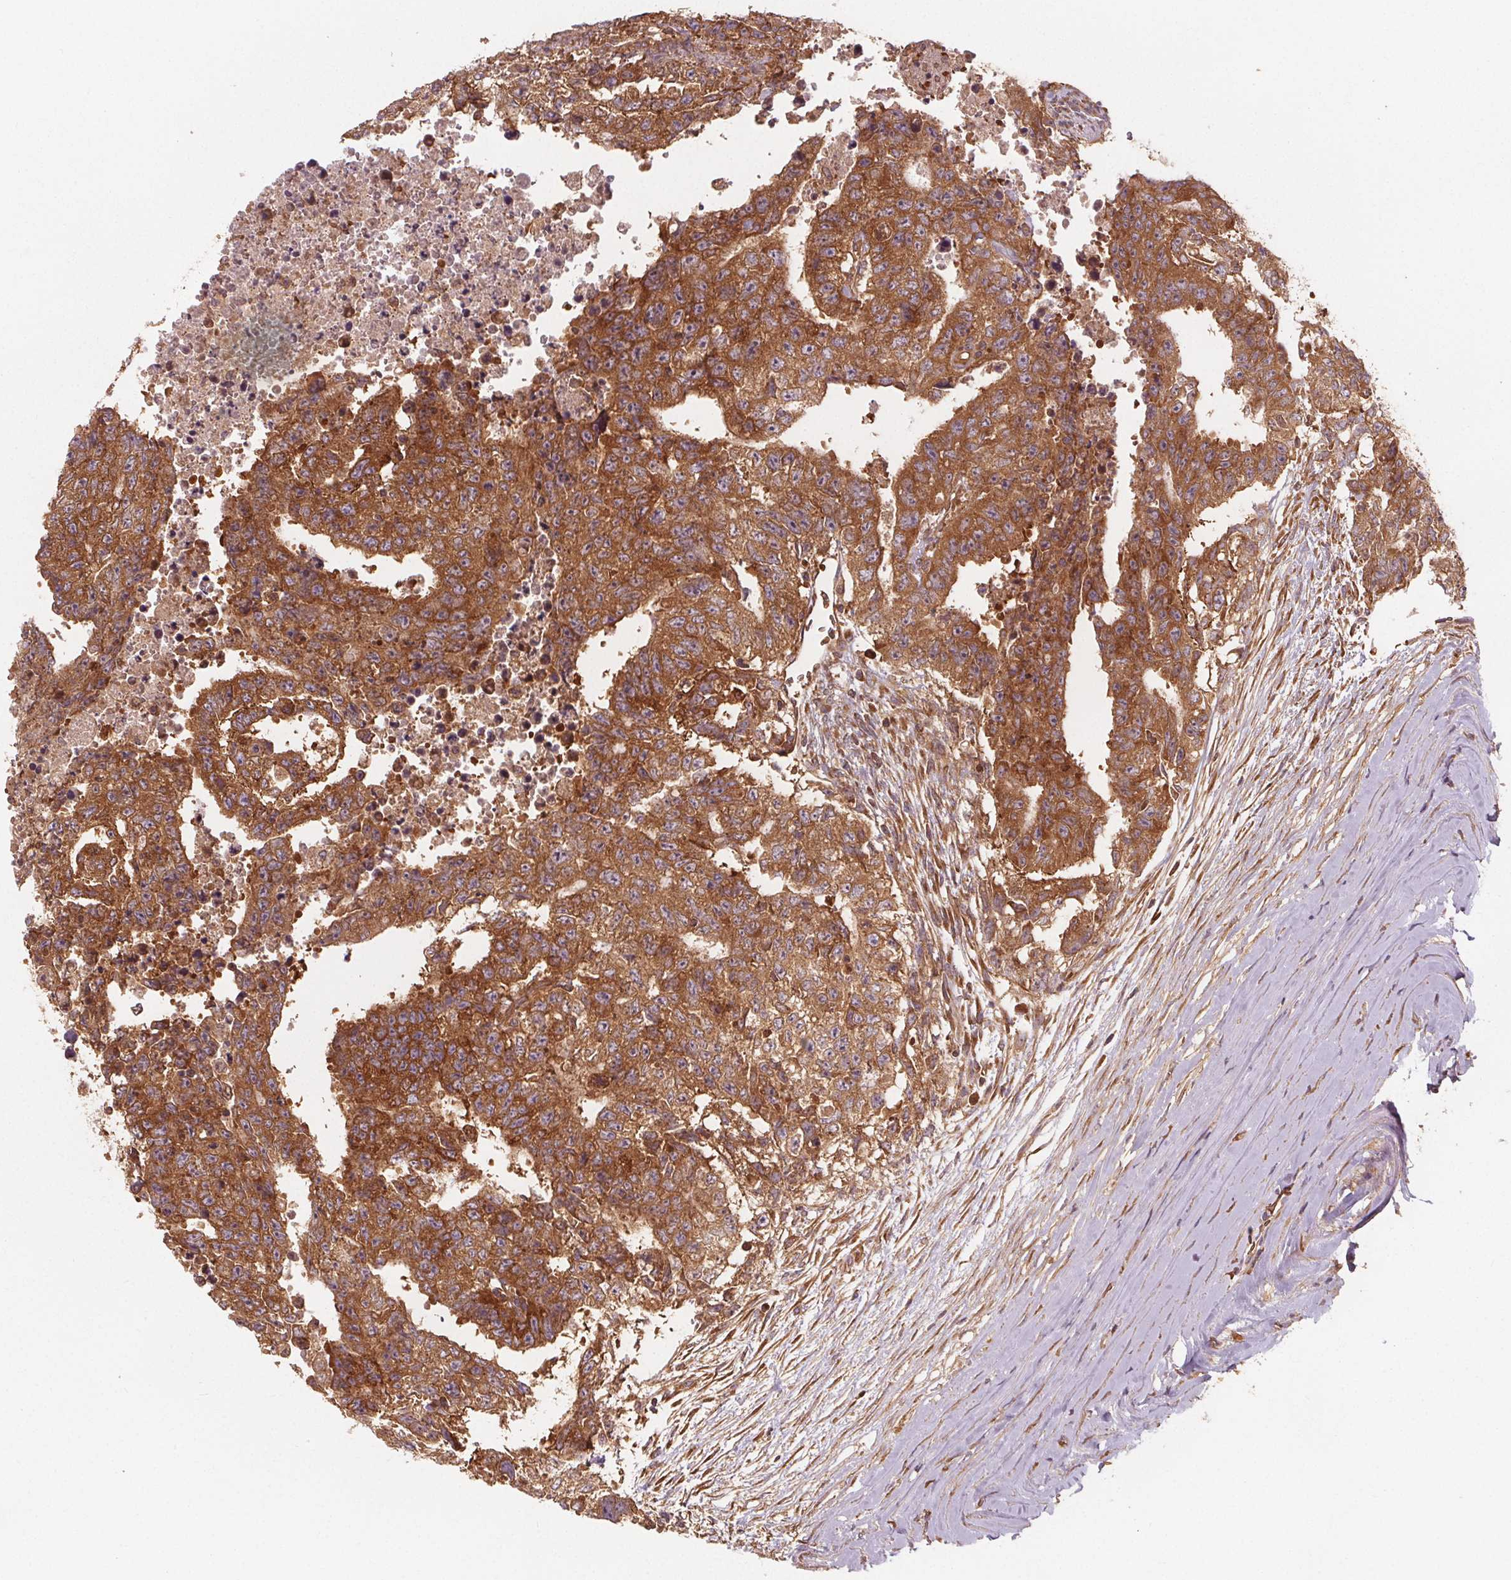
{"staining": {"intensity": "moderate", "quantity": ">75%", "location": "cytoplasmic/membranous"}, "tissue": "testis cancer", "cell_type": "Tumor cells", "image_type": "cancer", "snomed": [{"axis": "morphology", "description": "Carcinoma, Embryonal, NOS"}, {"axis": "topography", "description": "Testis"}], "caption": "Immunohistochemical staining of human testis cancer (embryonal carcinoma) reveals moderate cytoplasmic/membranous protein staining in approximately >75% of tumor cells. The staining is performed using DAB (3,3'-diaminobenzidine) brown chromogen to label protein expression. The nuclei are counter-stained blue using hematoxylin.", "gene": "EIF3D", "patient": {"sex": "male", "age": 24}}